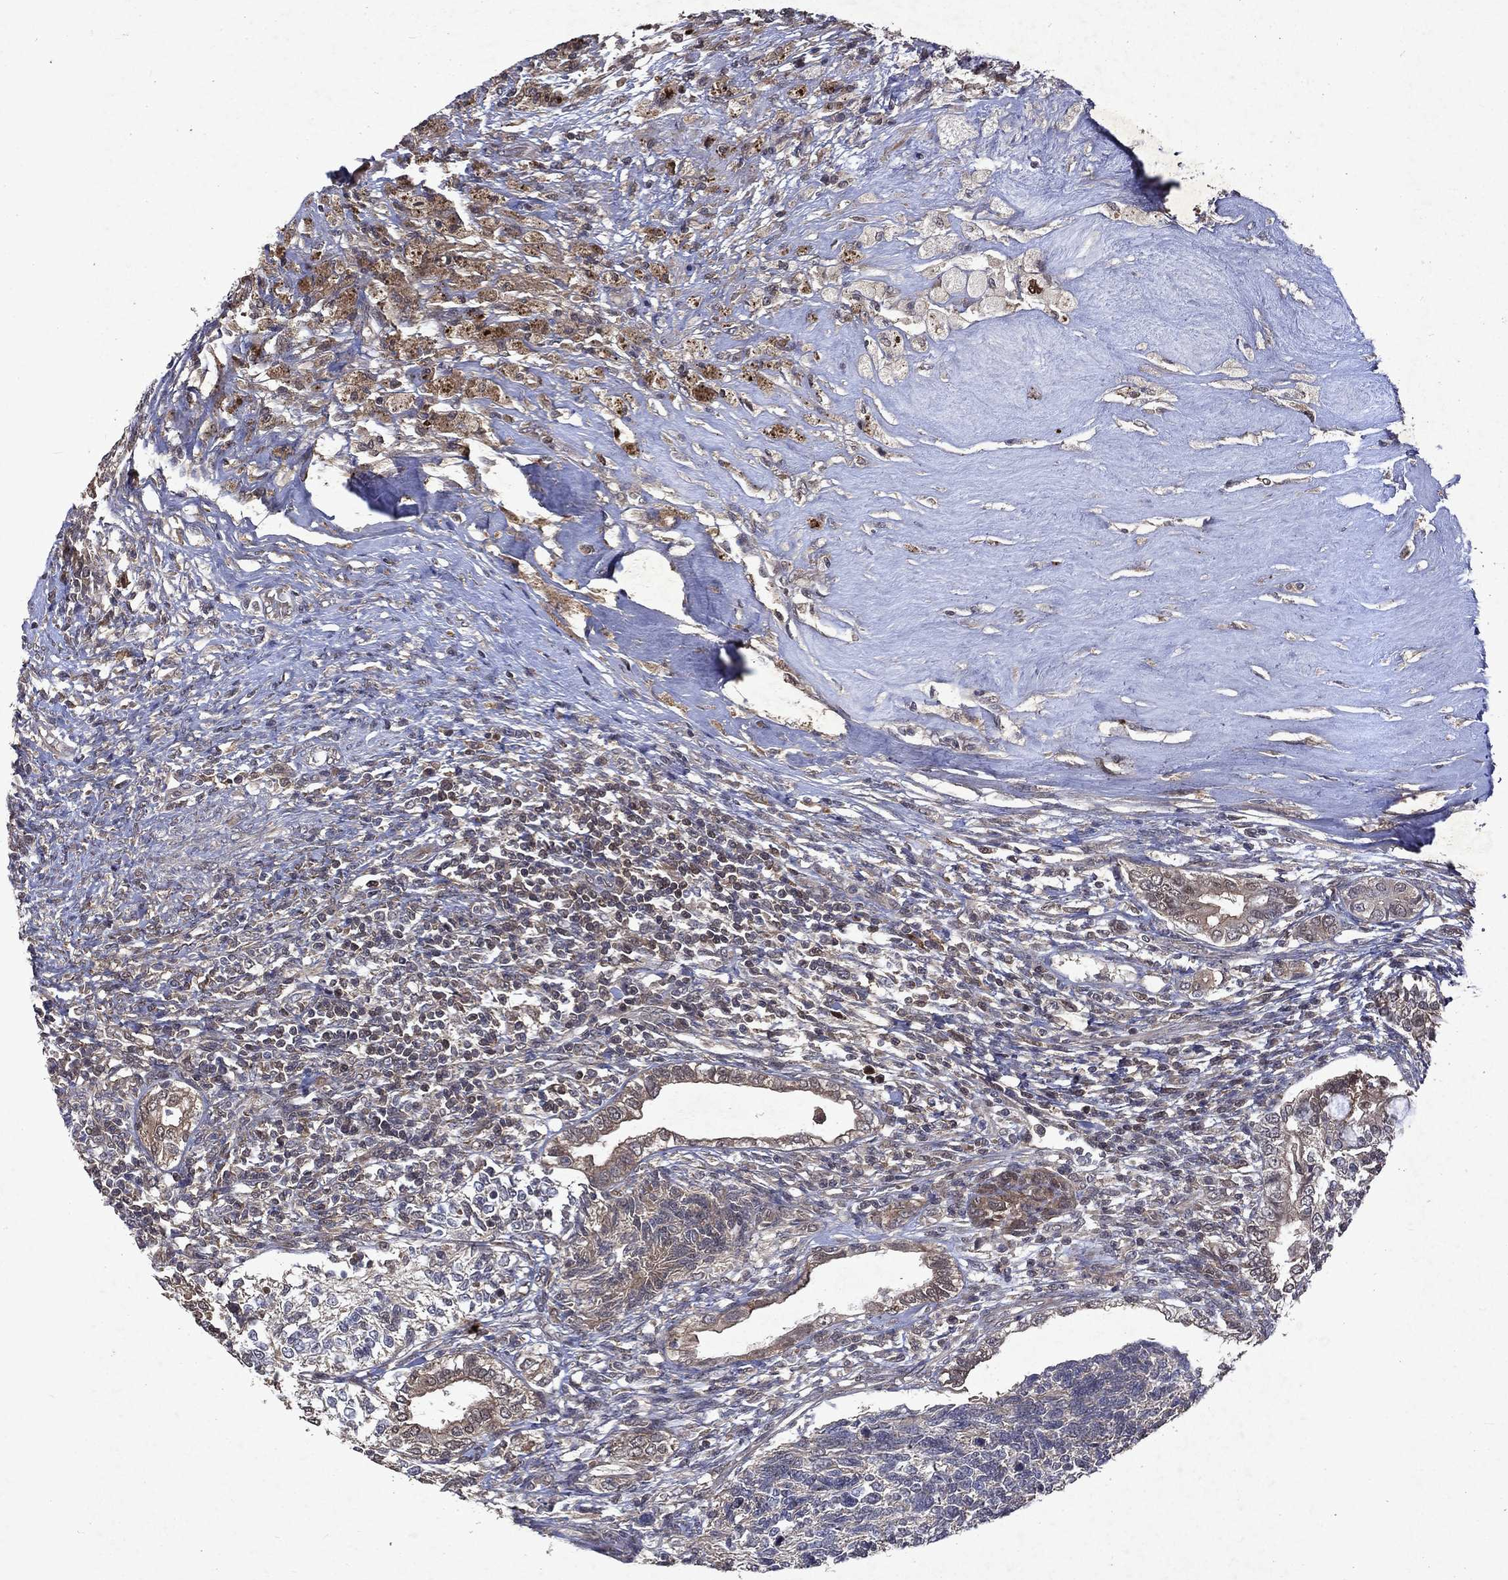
{"staining": {"intensity": "weak", "quantity": "<25%", "location": "cytoplasmic/membranous"}, "tissue": "testis cancer", "cell_type": "Tumor cells", "image_type": "cancer", "snomed": [{"axis": "morphology", "description": "Seminoma, NOS"}, {"axis": "morphology", "description": "Carcinoma, Embryonal, NOS"}, {"axis": "topography", "description": "Testis"}], "caption": "Tumor cells show no significant positivity in testis cancer (embryonal carcinoma). The staining is performed using DAB (3,3'-diaminobenzidine) brown chromogen with nuclei counter-stained in using hematoxylin.", "gene": "MTAP", "patient": {"sex": "male", "age": 41}}